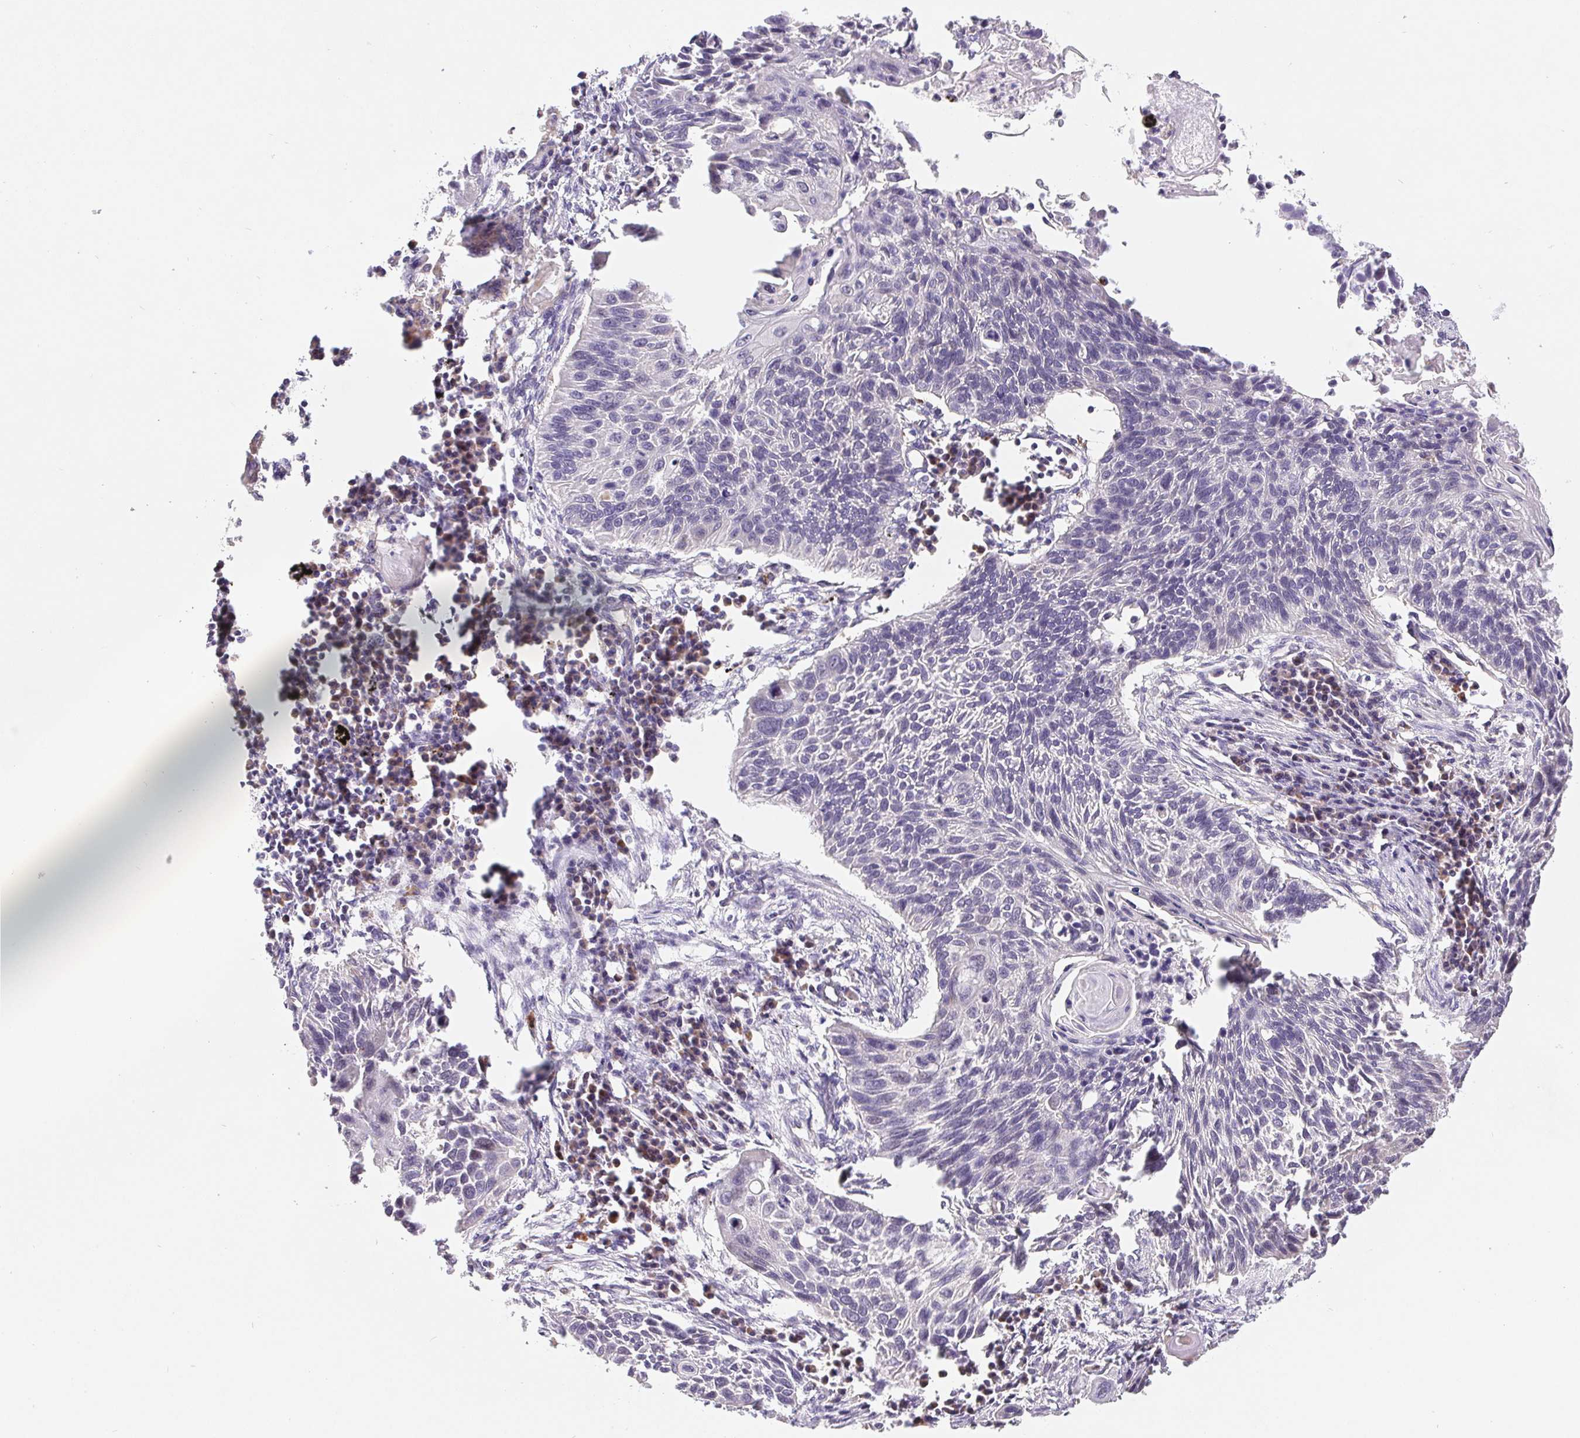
{"staining": {"intensity": "negative", "quantity": "none", "location": "none"}, "tissue": "lung cancer", "cell_type": "Tumor cells", "image_type": "cancer", "snomed": [{"axis": "morphology", "description": "Squamous cell carcinoma, NOS"}, {"axis": "topography", "description": "Lung"}], "caption": "An immunohistochemistry (IHC) micrograph of lung cancer (squamous cell carcinoma) is shown. There is no staining in tumor cells of lung cancer (squamous cell carcinoma).", "gene": "EMC6", "patient": {"sex": "male", "age": 78}}